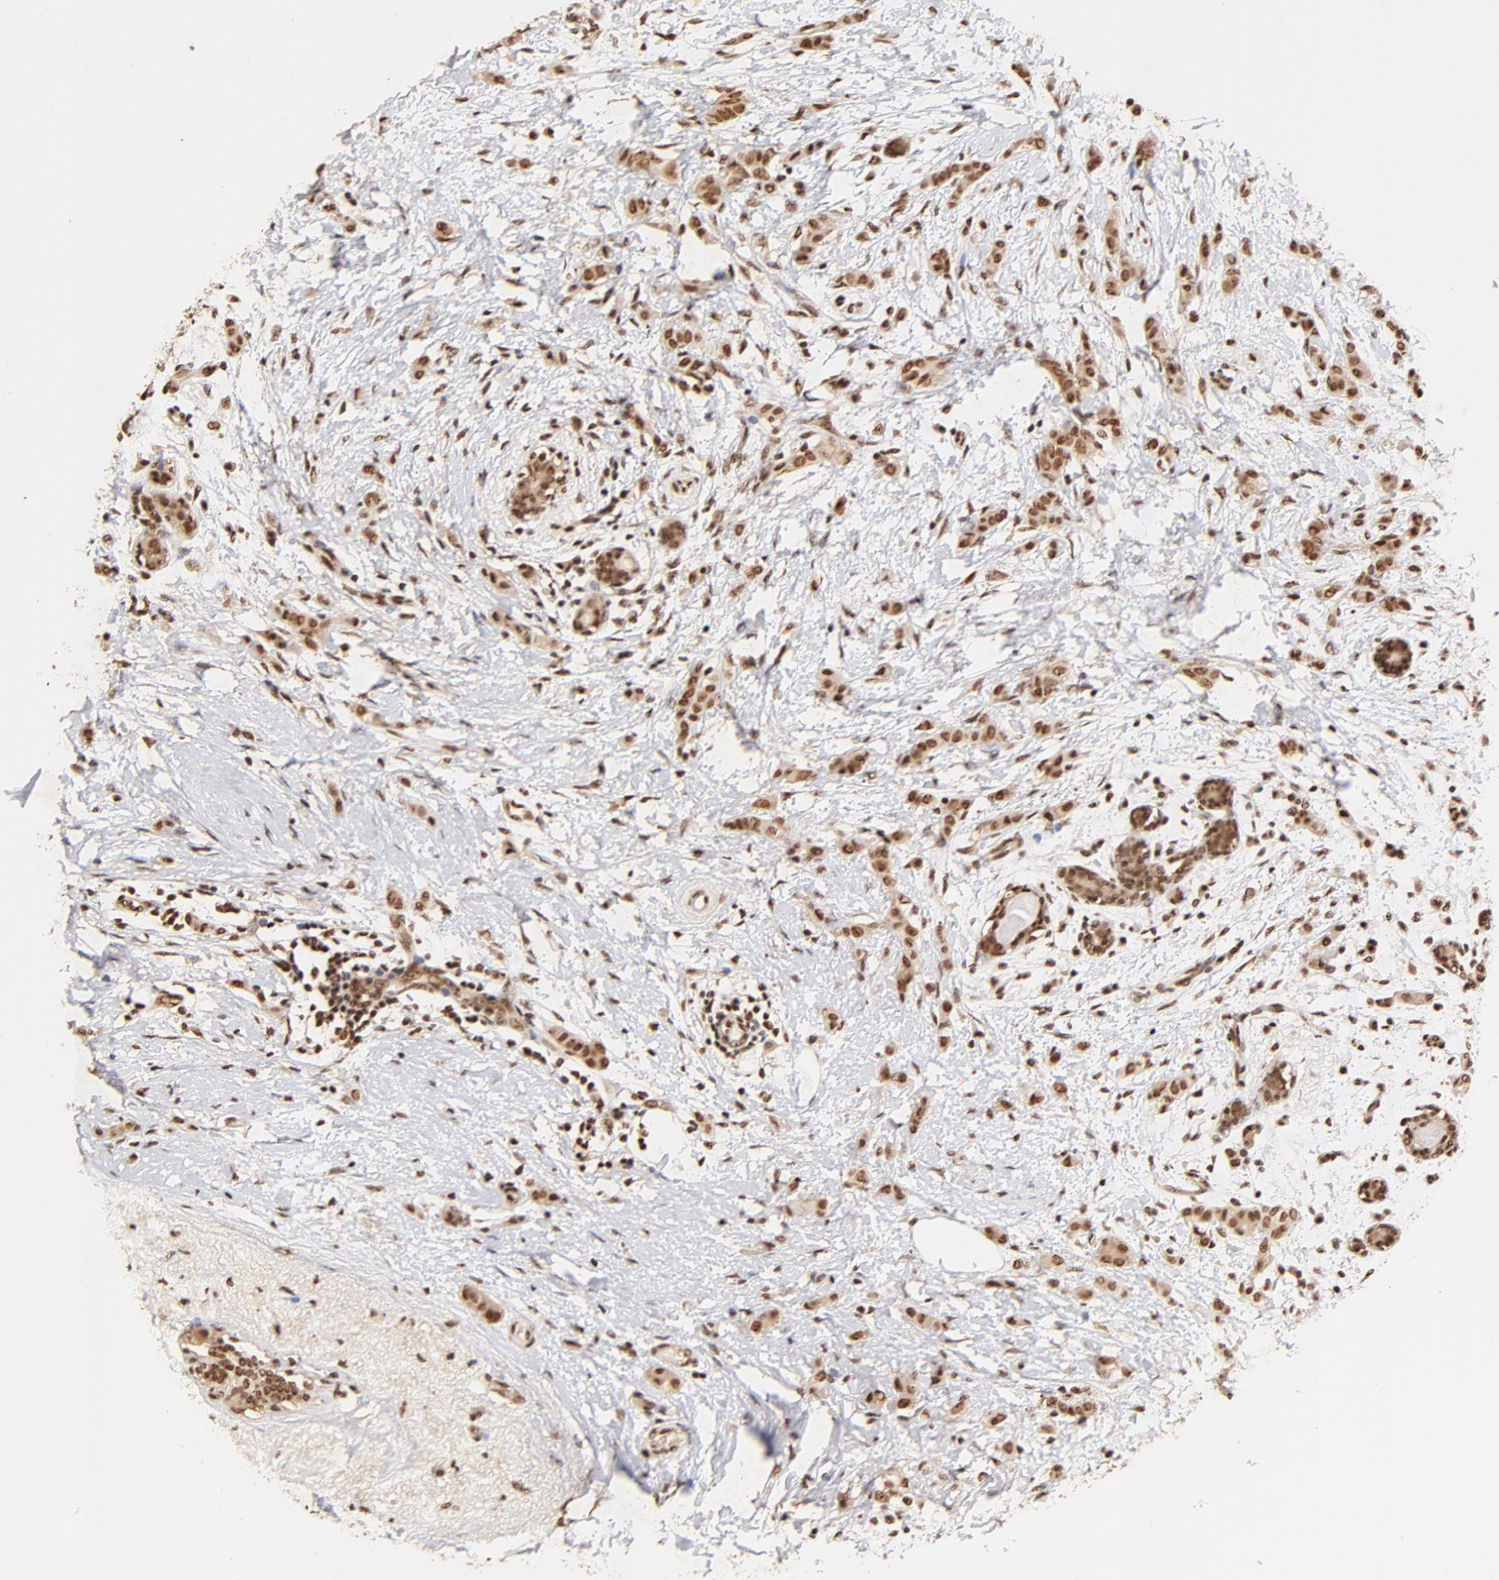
{"staining": {"intensity": "strong", "quantity": ">75%", "location": "cytoplasmic/membranous,nuclear"}, "tissue": "breast cancer", "cell_type": "Tumor cells", "image_type": "cancer", "snomed": [{"axis": "morphology", "description": "Lobular carcinoma"}, {"axis": "topography", "description": "Breast"}], "caption": "Immunohistochemistry micrograph of human breast cancer stained for a protein (brown), which exhibits high levels of strong cytoplasmic/membranous and nuclear positivity in approximately >75% of tumor cells.", "gene": "MED12", "patient": {"sex": "female", "age": 55}}